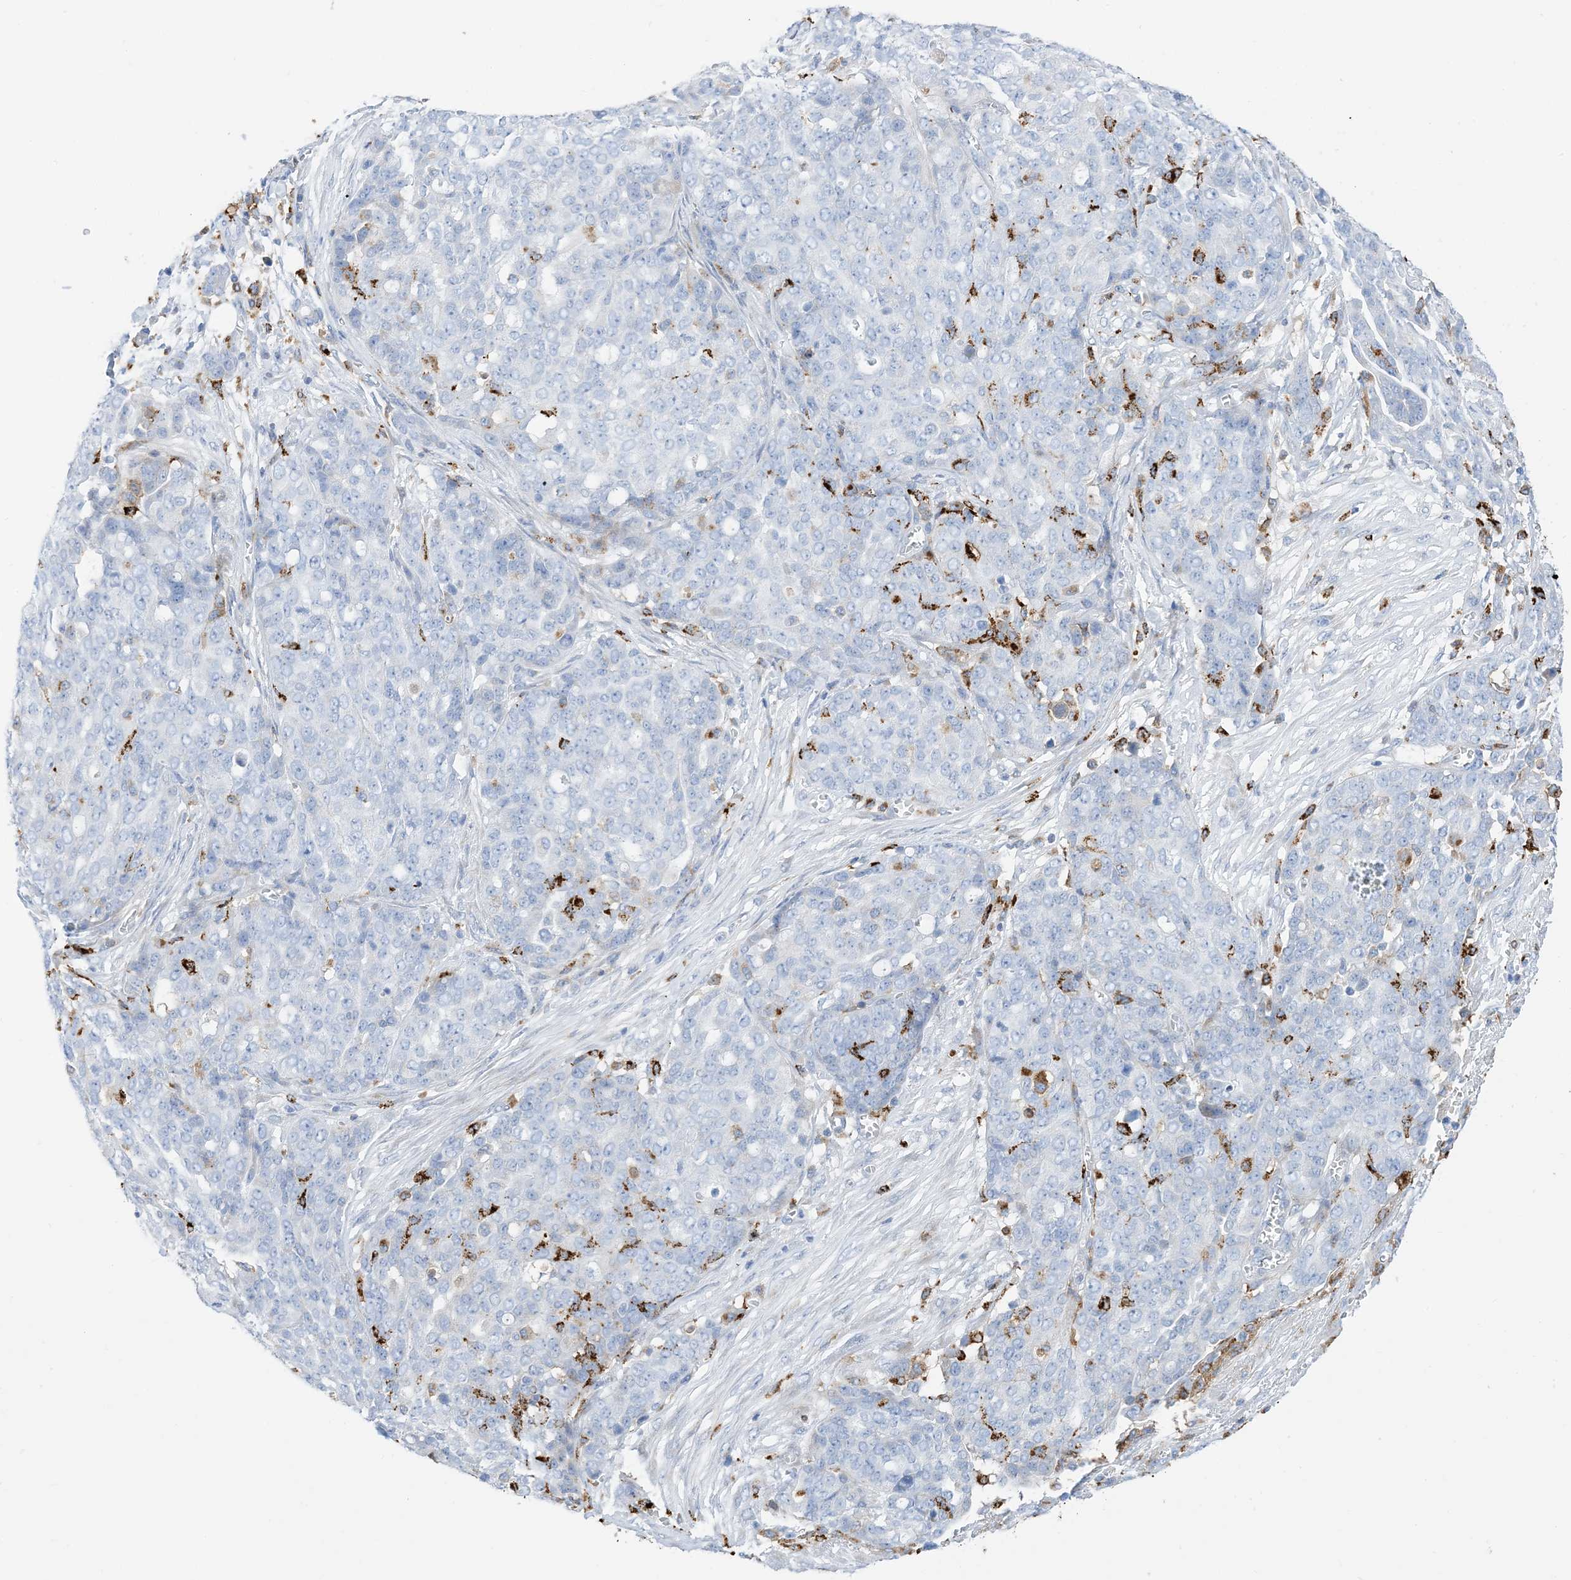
{"staining": {"intensity": "negative", "quantity": "none", "location": "none"}, "tissue": "ovarian cancer", "cell_type": "Tumor cells", "image_type": "cancer", "snomed": [{"axis": "morphology", "description": "Cystadenocarcinoma, serous, NOS"}, {"axis": "topography", "description": "Soft tissue"}, {"axis": "topography", "description": "Ovary"}], "caption": "DAB immunohistochemical staining of human ovarian cancer (serous cystadenocarcinoma) exhibits no significant positivity in tumor cells.", "gene": "DPH3", "patient": {"sex": "female", "age": 57}}